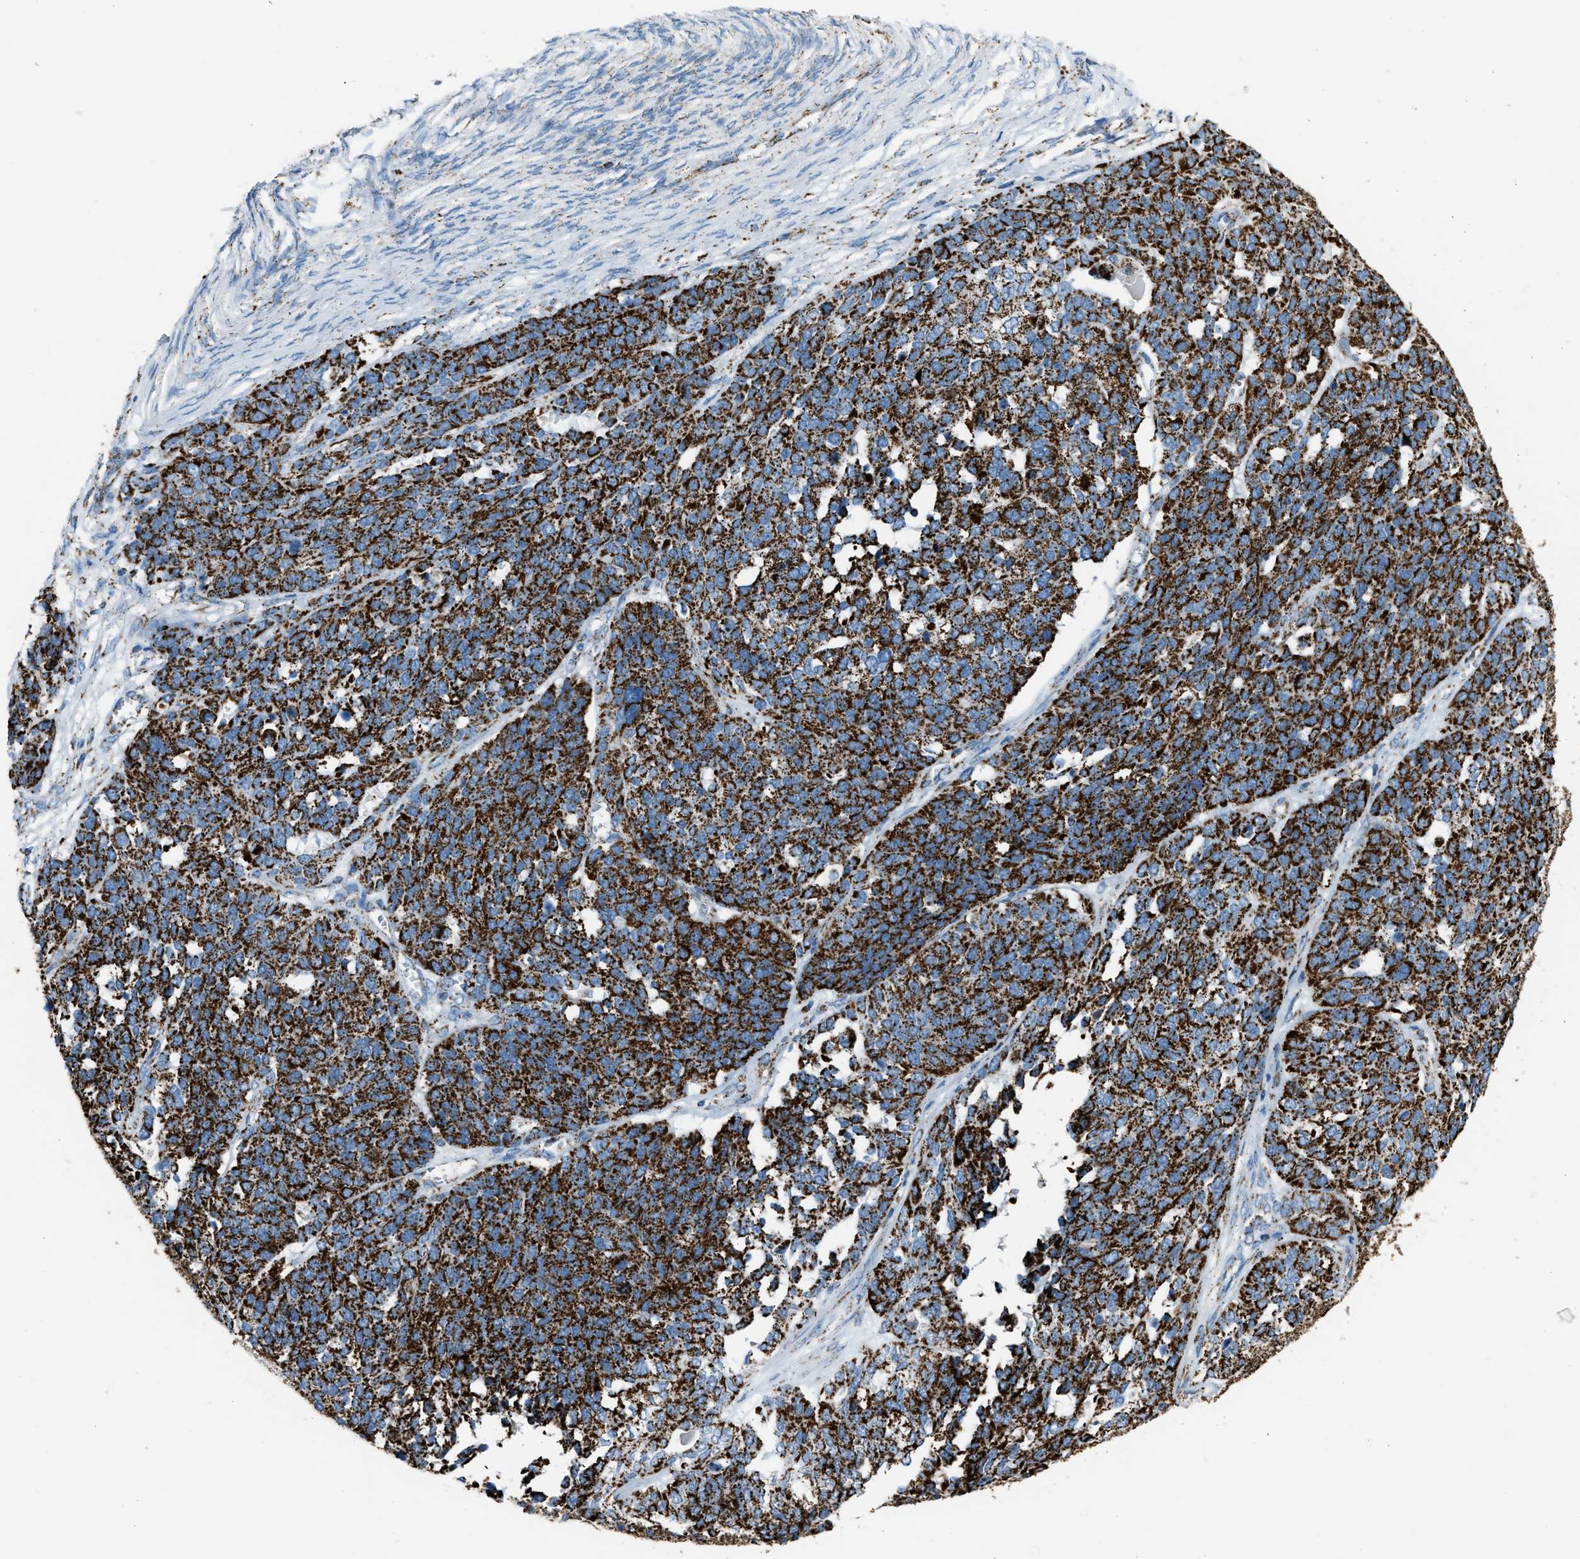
{"staining": {"intensity": "strong", "quantity": ">75%", "location": "cytoplasmic/membranous"}, "tissue": "ovarian cancer", "cell_type": "Tumor cells", "image_type": "cancer", "snomed": [{"axis": "morphology", "description": "Cystadenocarcinoma, serous, NOS"}, {"axis": "topography", "description": "Ovary"}], "caption": "Ovarian cancer (serous cystadenocarcinoma) tissue demonstrates strong cytoplasmic/membranous positivity in approximately >75% of tumor cells, visualized by immunohistochemistry. (Stains: DAB (3,3'-diaminobenzidine) in brown, nuclei in blue, Microscopy: brightfield microscopy at high magnification).", "gene": "MDH2", "patient": {"sex": "female", "age": 44}}